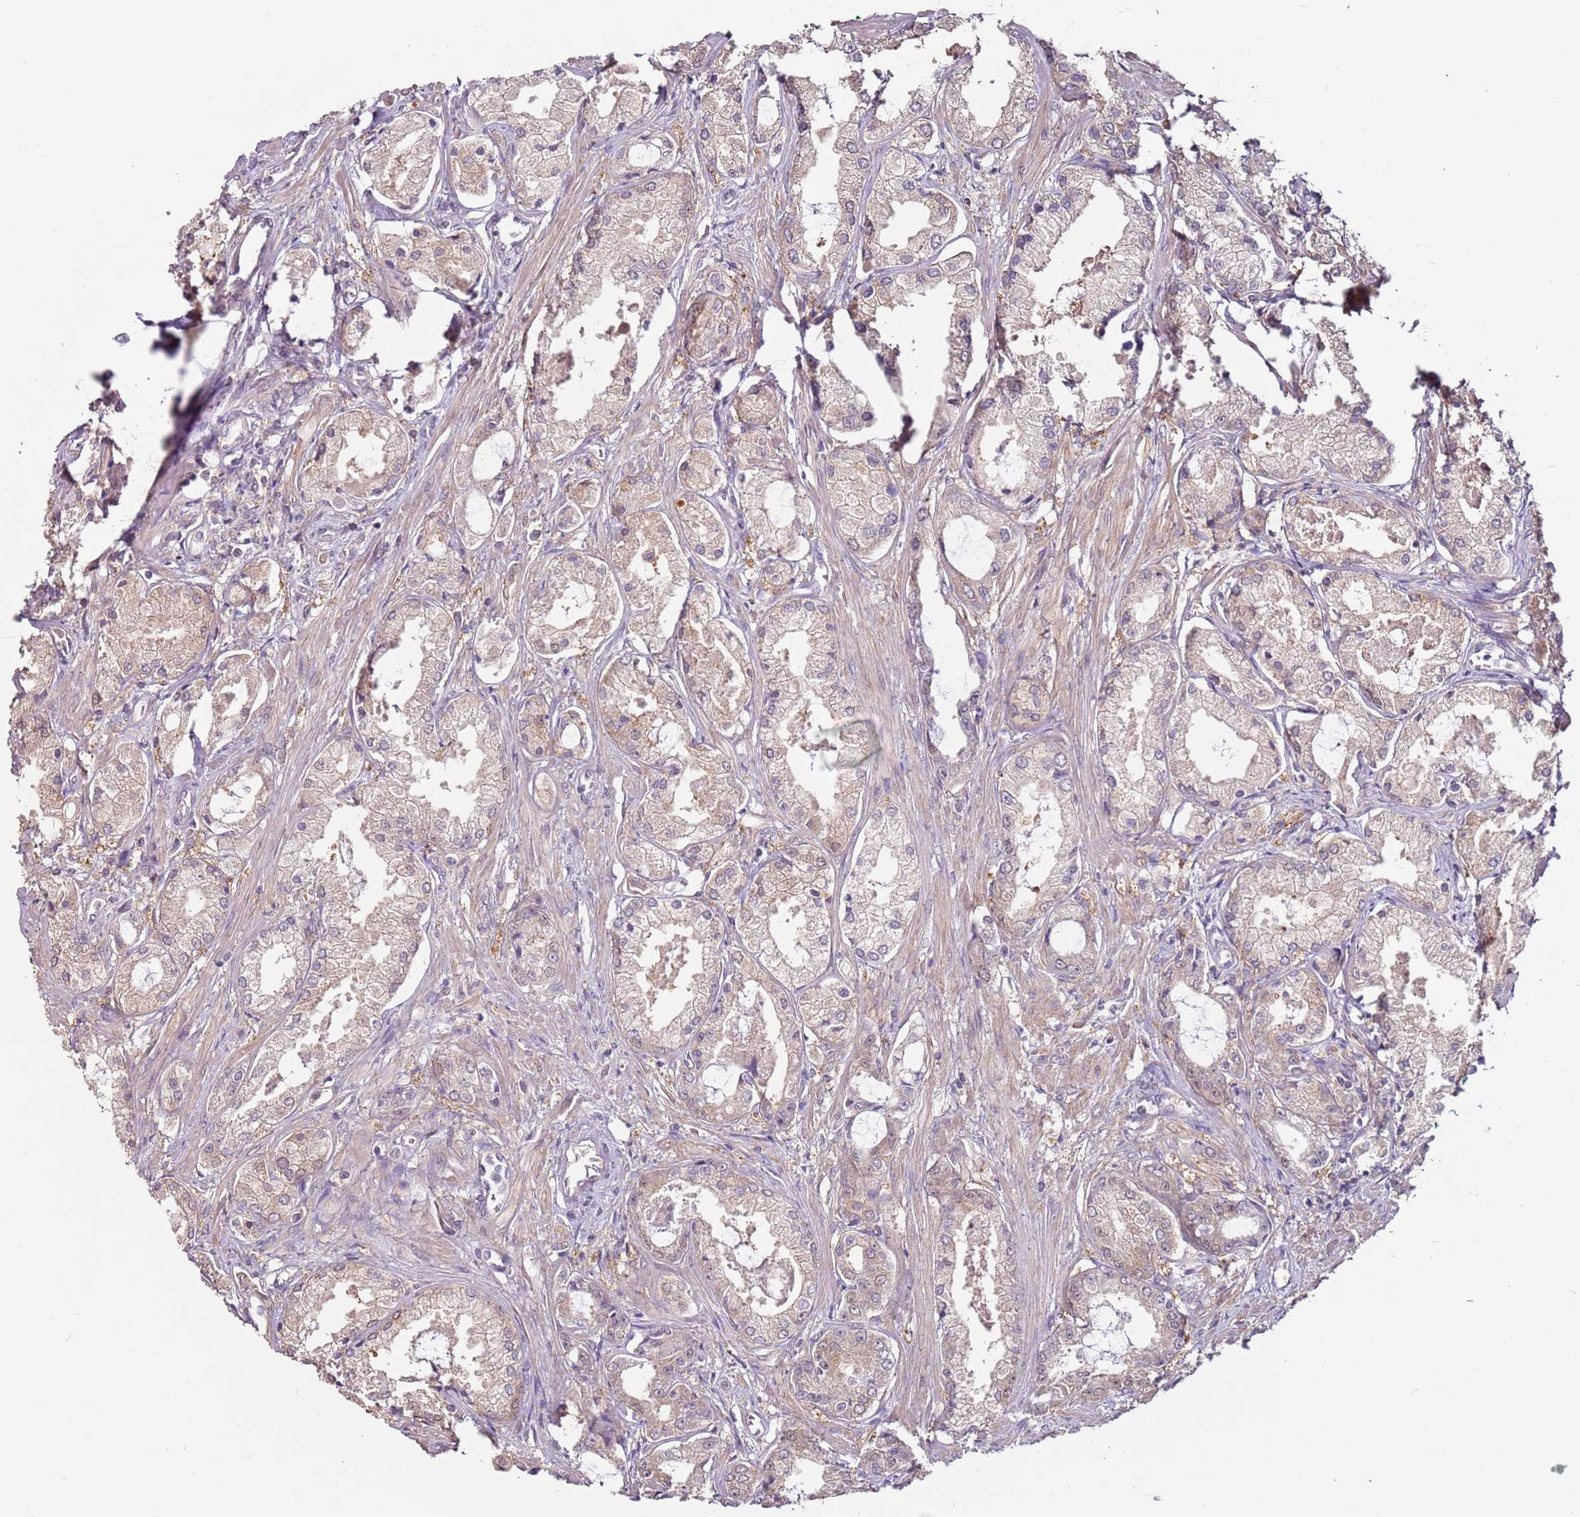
{"staining": {"intensity": "negative", "quantity": "none", "location": "none"}, "tissue": "prostate cancer", "cell_type": "Tumor cells", "image_type": "cancer", "snomed": [{"axis": "morphology", "description": "Adenocarcinoma, Low grade"}, {"axis": "topography", "description": "Prostate"}], "caption": "Tumor cells are negative for brown protein staining in prostate cancer.", "gene": "MDH1", "patient": {"sex": "male", "age": 68}}